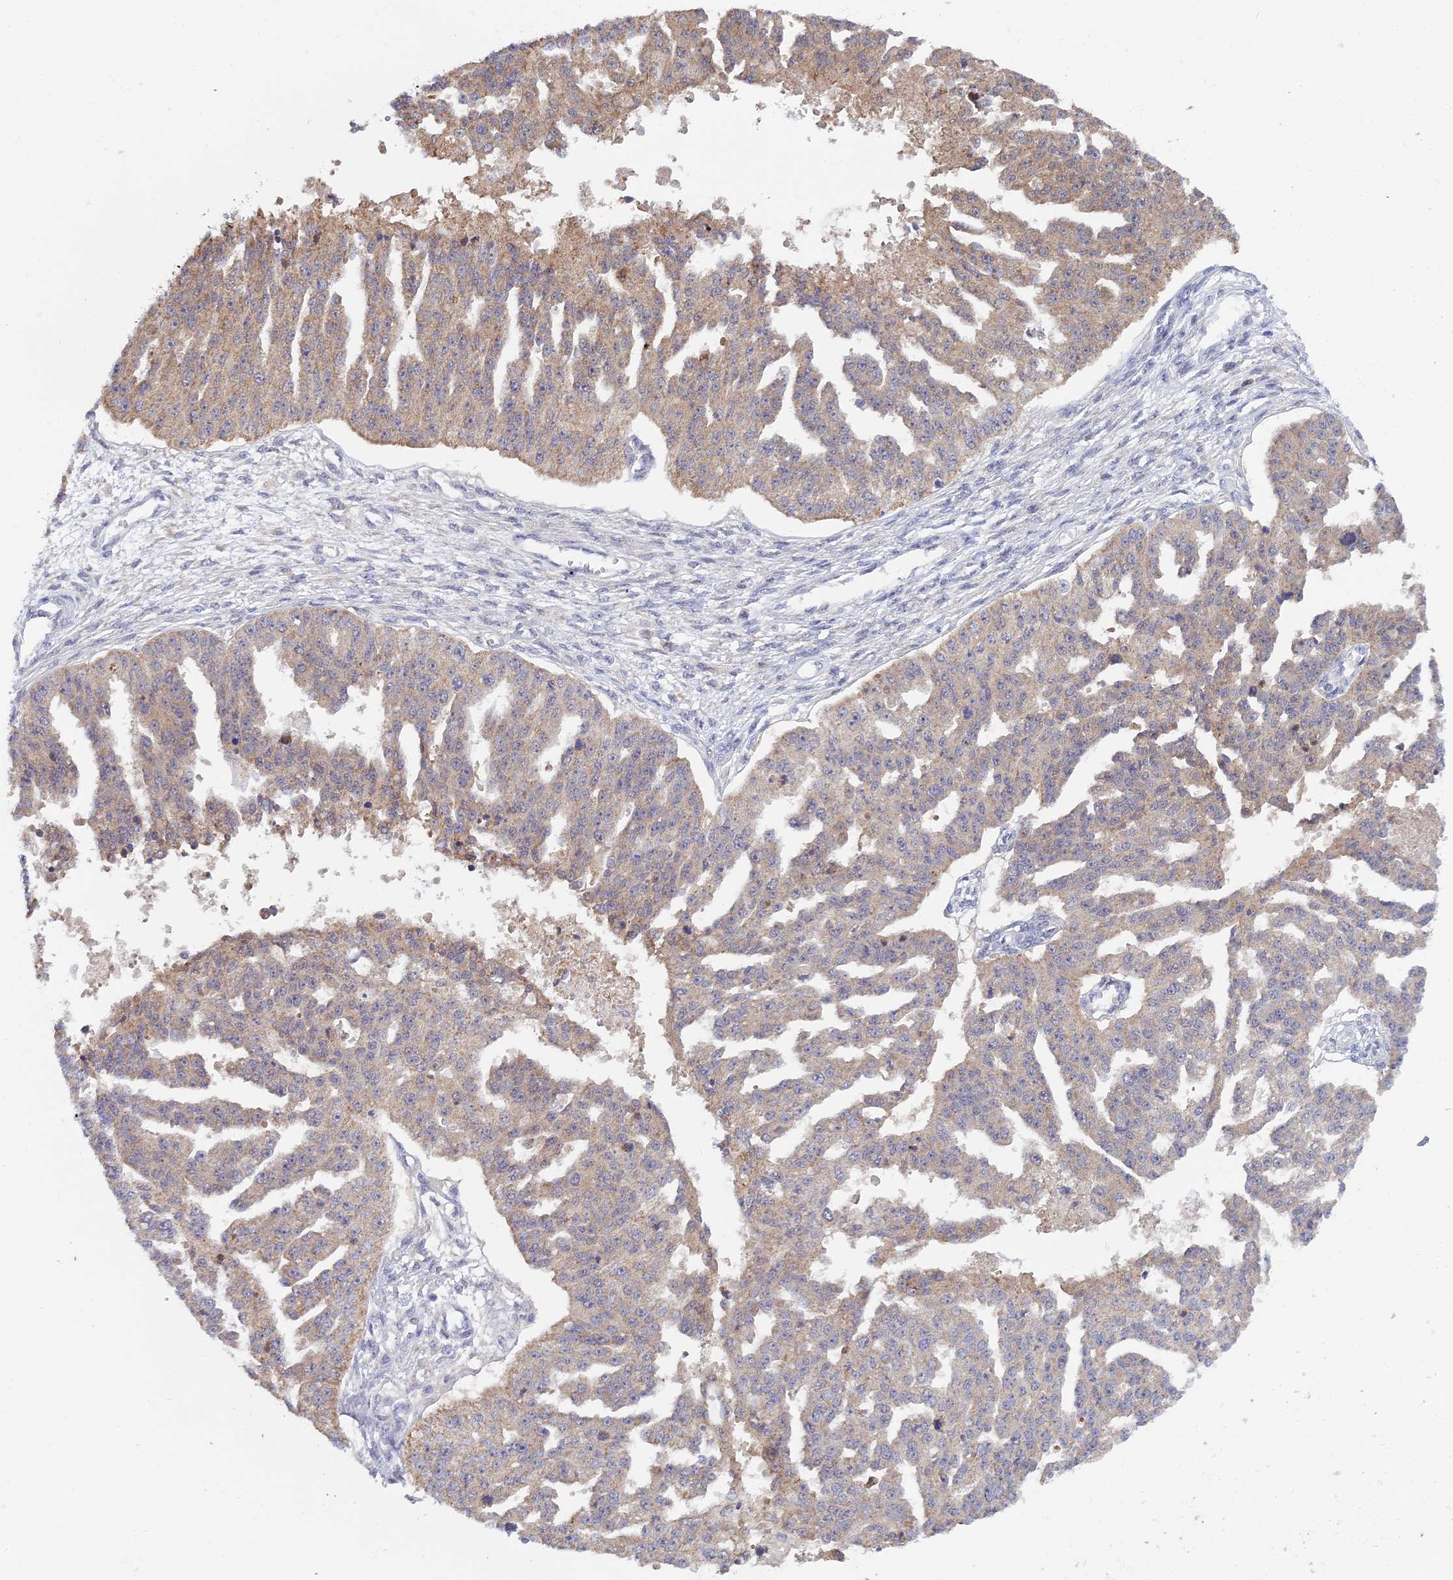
{"staining": {"intensity": "moderate", "quantity": "25%-75%", "location": "cytoplasmic/membranous"}, "tissue": "ovarian cancer", "cell_type": "Tumor cells", "image_type": "cancer", "snomed": [{"axis": "morphology", "description": "Cystadenocarcinoma, serous, NOS"}, {"axis": "topography", "description": "Ovary"}], "caption": "Immunohistochemistry (IHC) (DAB (3,3'-diaminobenzidine)) staining of human ovarian cancer exhibits moderate cytoplasmic/membranous protein staining in approximately 25%-75% of tumor cells.", "gene": "ELOA2", "patient": {"sex": "female", "age": 58}}